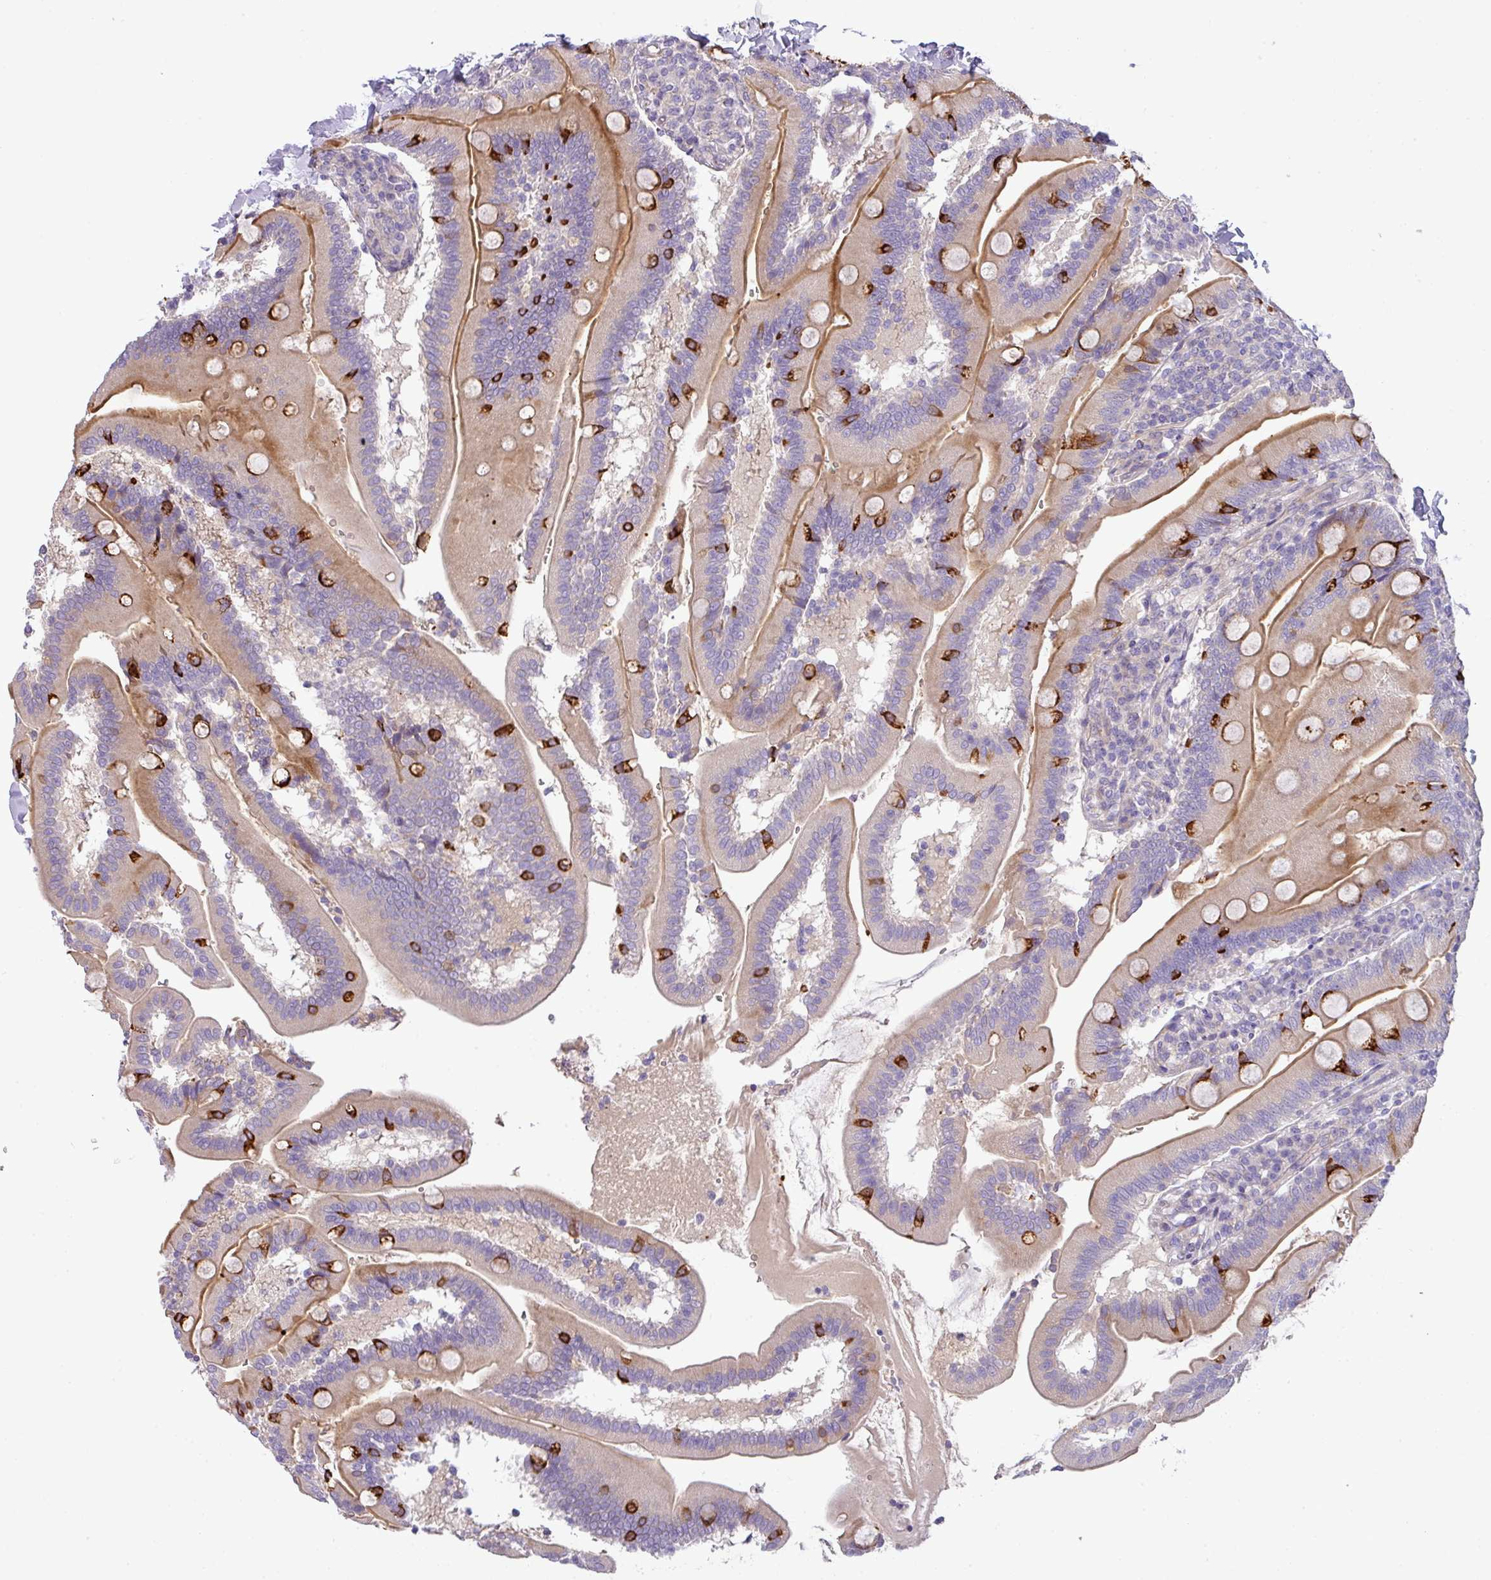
{"staining": {"intensity": "moderate", "quantity": "25%-75%", "location": "cytoplasmic/membranous"}, "tissue": "duodenum", "cell_type": "Glandular cells", "image_type": "normal", "snomed": [{"axis": "morphology", "description": "Normal tissue, NOS"}, {"axis": "topography", "description": "Duodenum"}], "caption": "A high-resolution micrograph shows immunohistochemistry (IHC) staining of benign duodenum, which displays moderate cytoplasmic/membranous staining in approximately 25%-75% of glandular cells. (Brightfield microscopy of DAB IHC at high magnification).", "gene": "PIK3R5", "patient": {"sex": "female", "age": 67}}